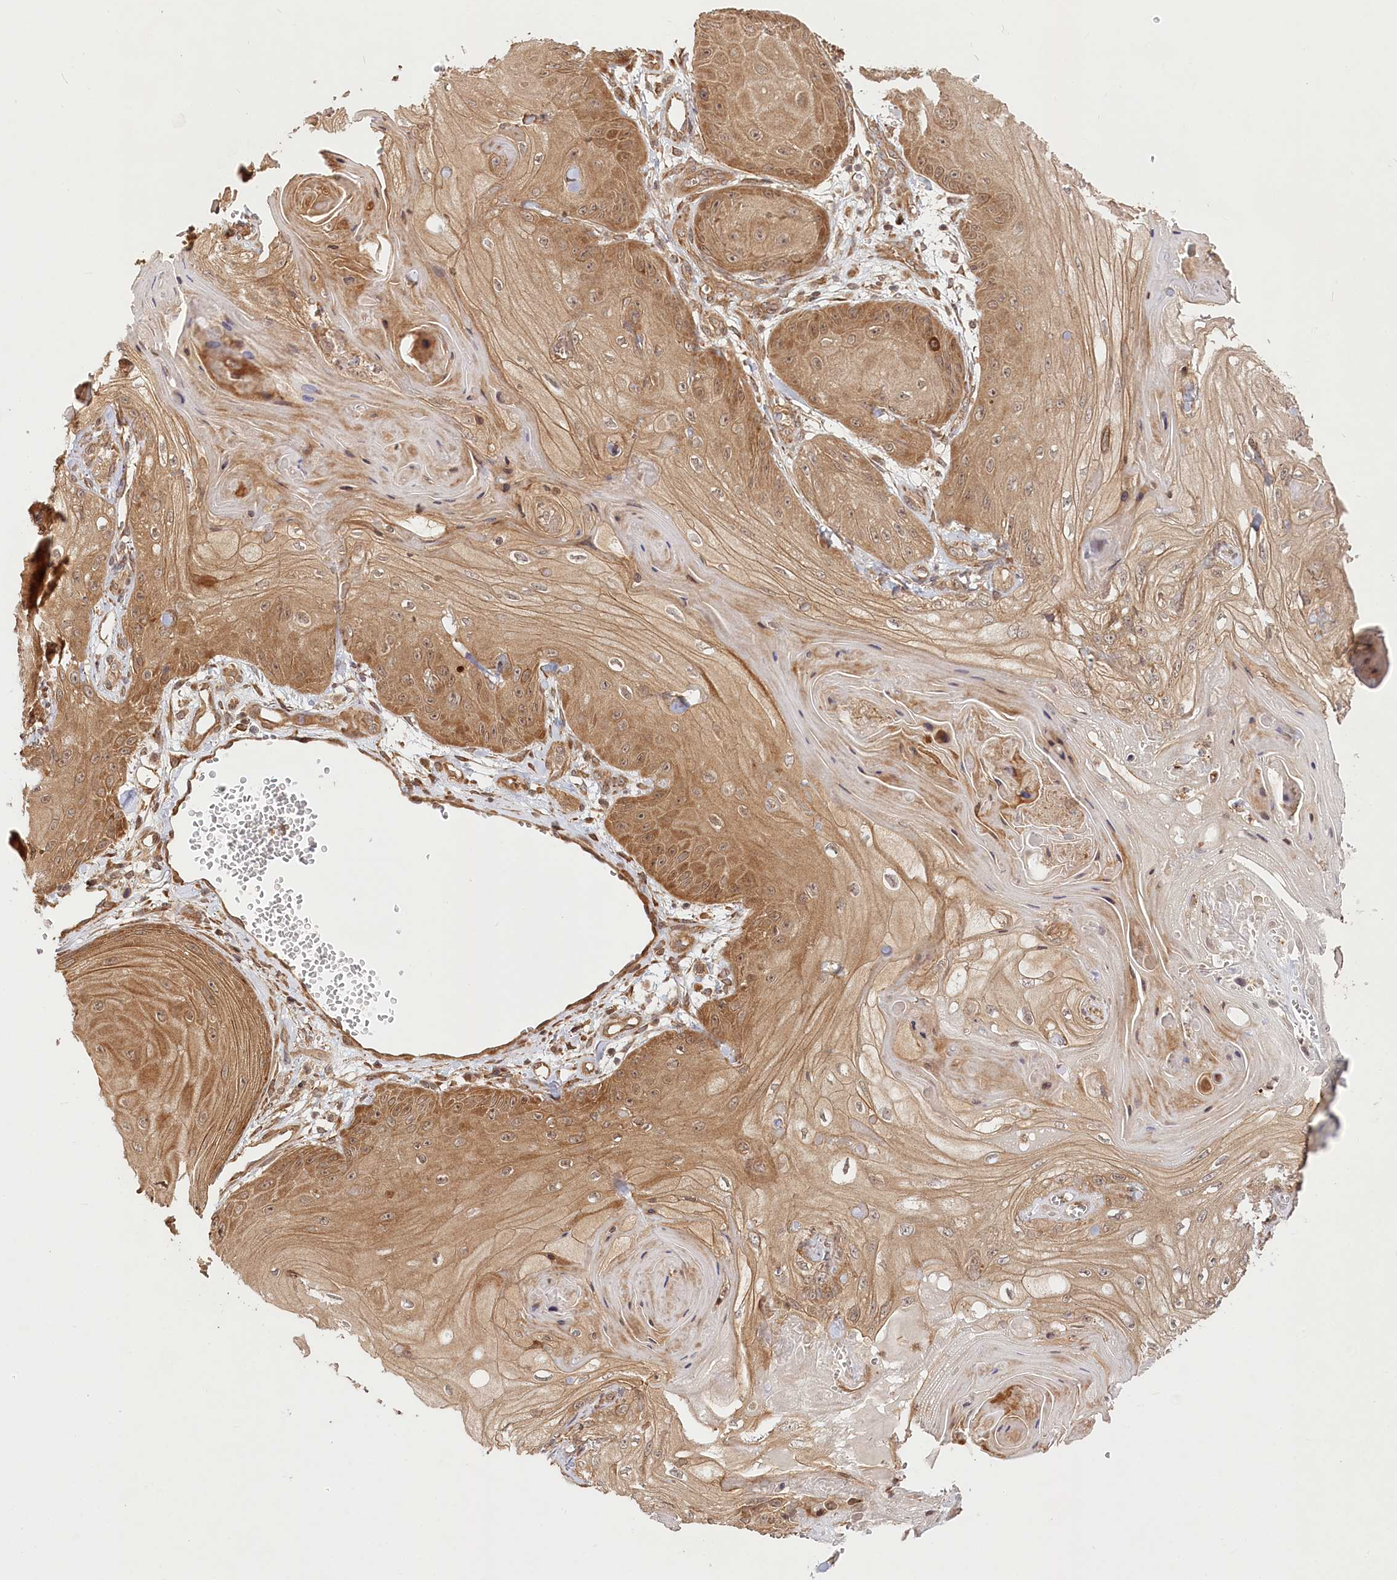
{"staining": {"intensity": "moderate", "quantity": ">75%", "location": "cytoplasmic/membranous"}, "tissue": "skin cancer", "cell_type": "Tumor cells", "image_type": "cancer", "snomed": [{"axis": "morphology", "description": "Squamous cell carcinoma, NOS"}, {"axis": "topography", "description": "Skin"}], "caption": "This image exhibits immunohistochemistry staining of human skin squamous cell carcinoma, with medium moderate cytoplasmic/membranous staining in about >75% of tumor cells.", "gene": "CEP70", "patient": {"sex": "male", "age": 74}}